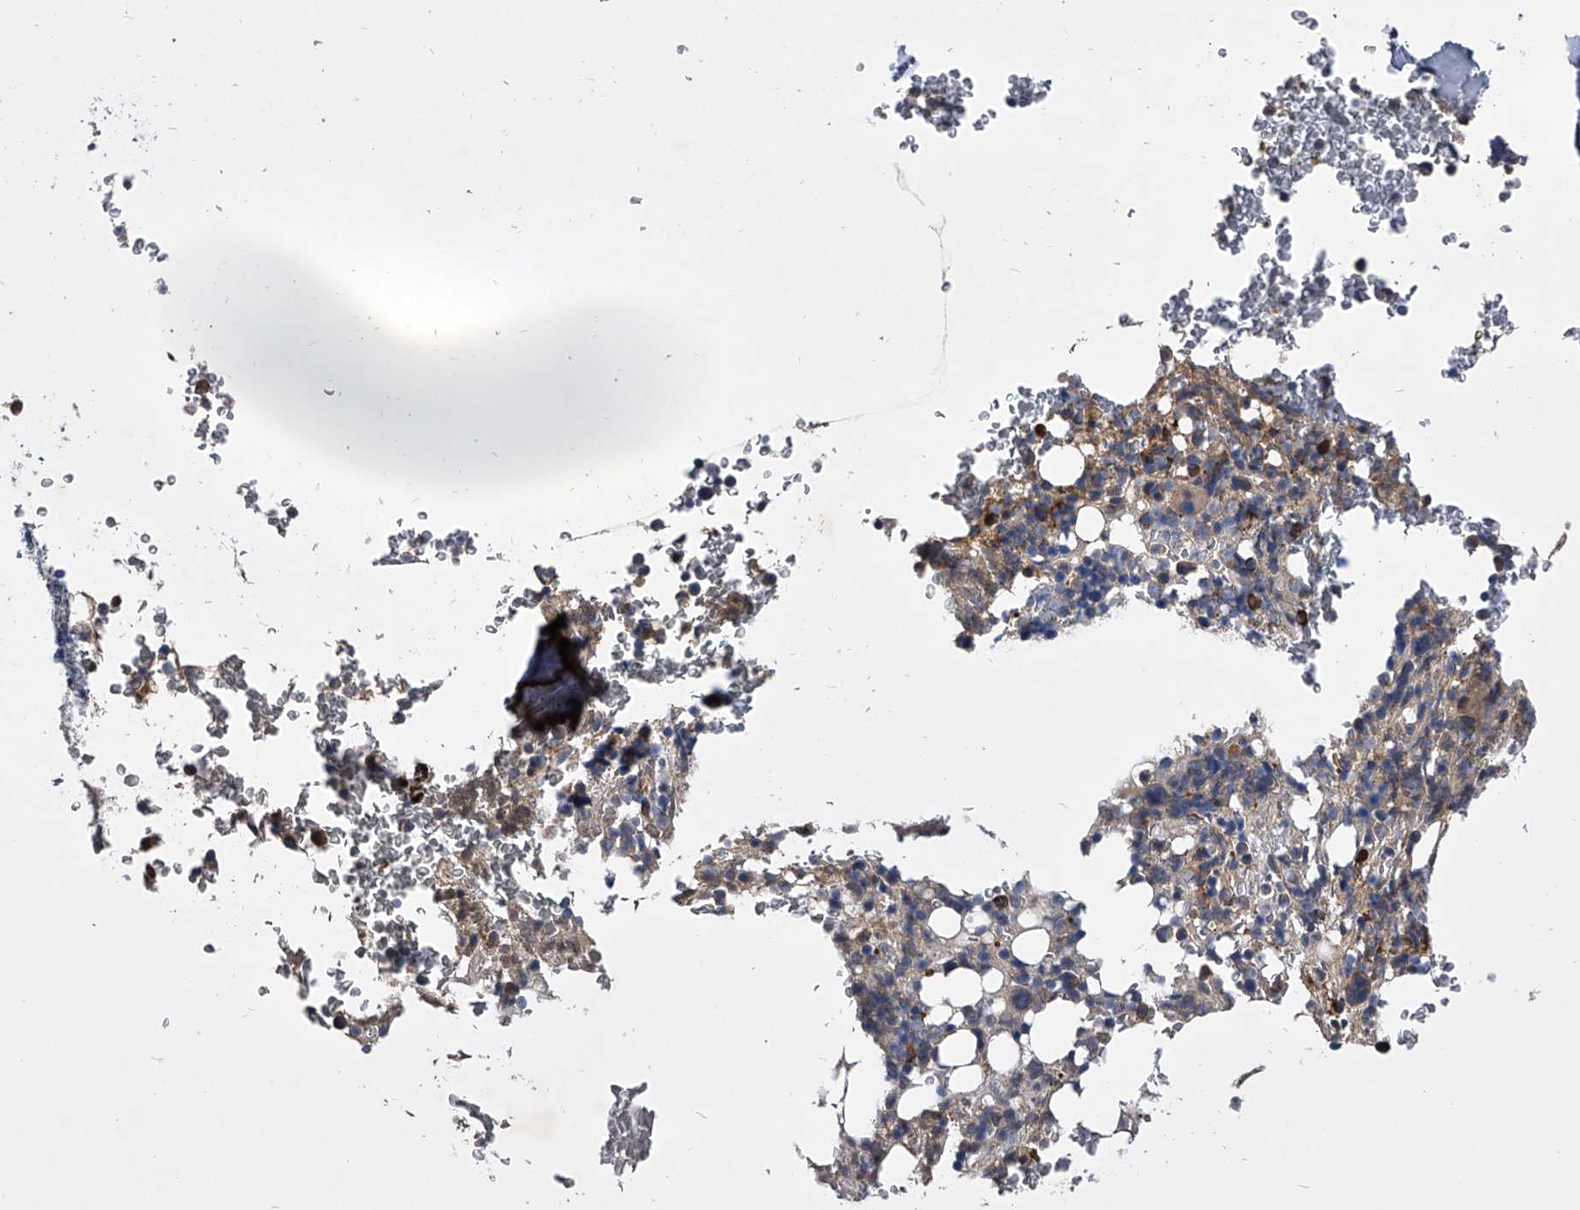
{"staining": {"intensity": "moderate", "quantity": "<25%", "location": "cytoplasmic/membranous"}, "tissue": "bone marrow", "cell_type": "Hematopoietic cells", "image_type": "normal", "snomed": [{"axis": "morphology", "description": "Normal tissue, NOS"}, {"axis": "topography", "description": "Bone marrow"}], "caption": "Immunohistochemical staining of unremarkable bone marrow demonstrates moderate cytoplasmic/membranous protein staining in about <25% of hematopoietic cells. Immunohistochemistry stains the protein of interest in brown and the nuclei are stained blue.", "gene": "CCR4", "patient": {"sex": "male", "age": 58}}